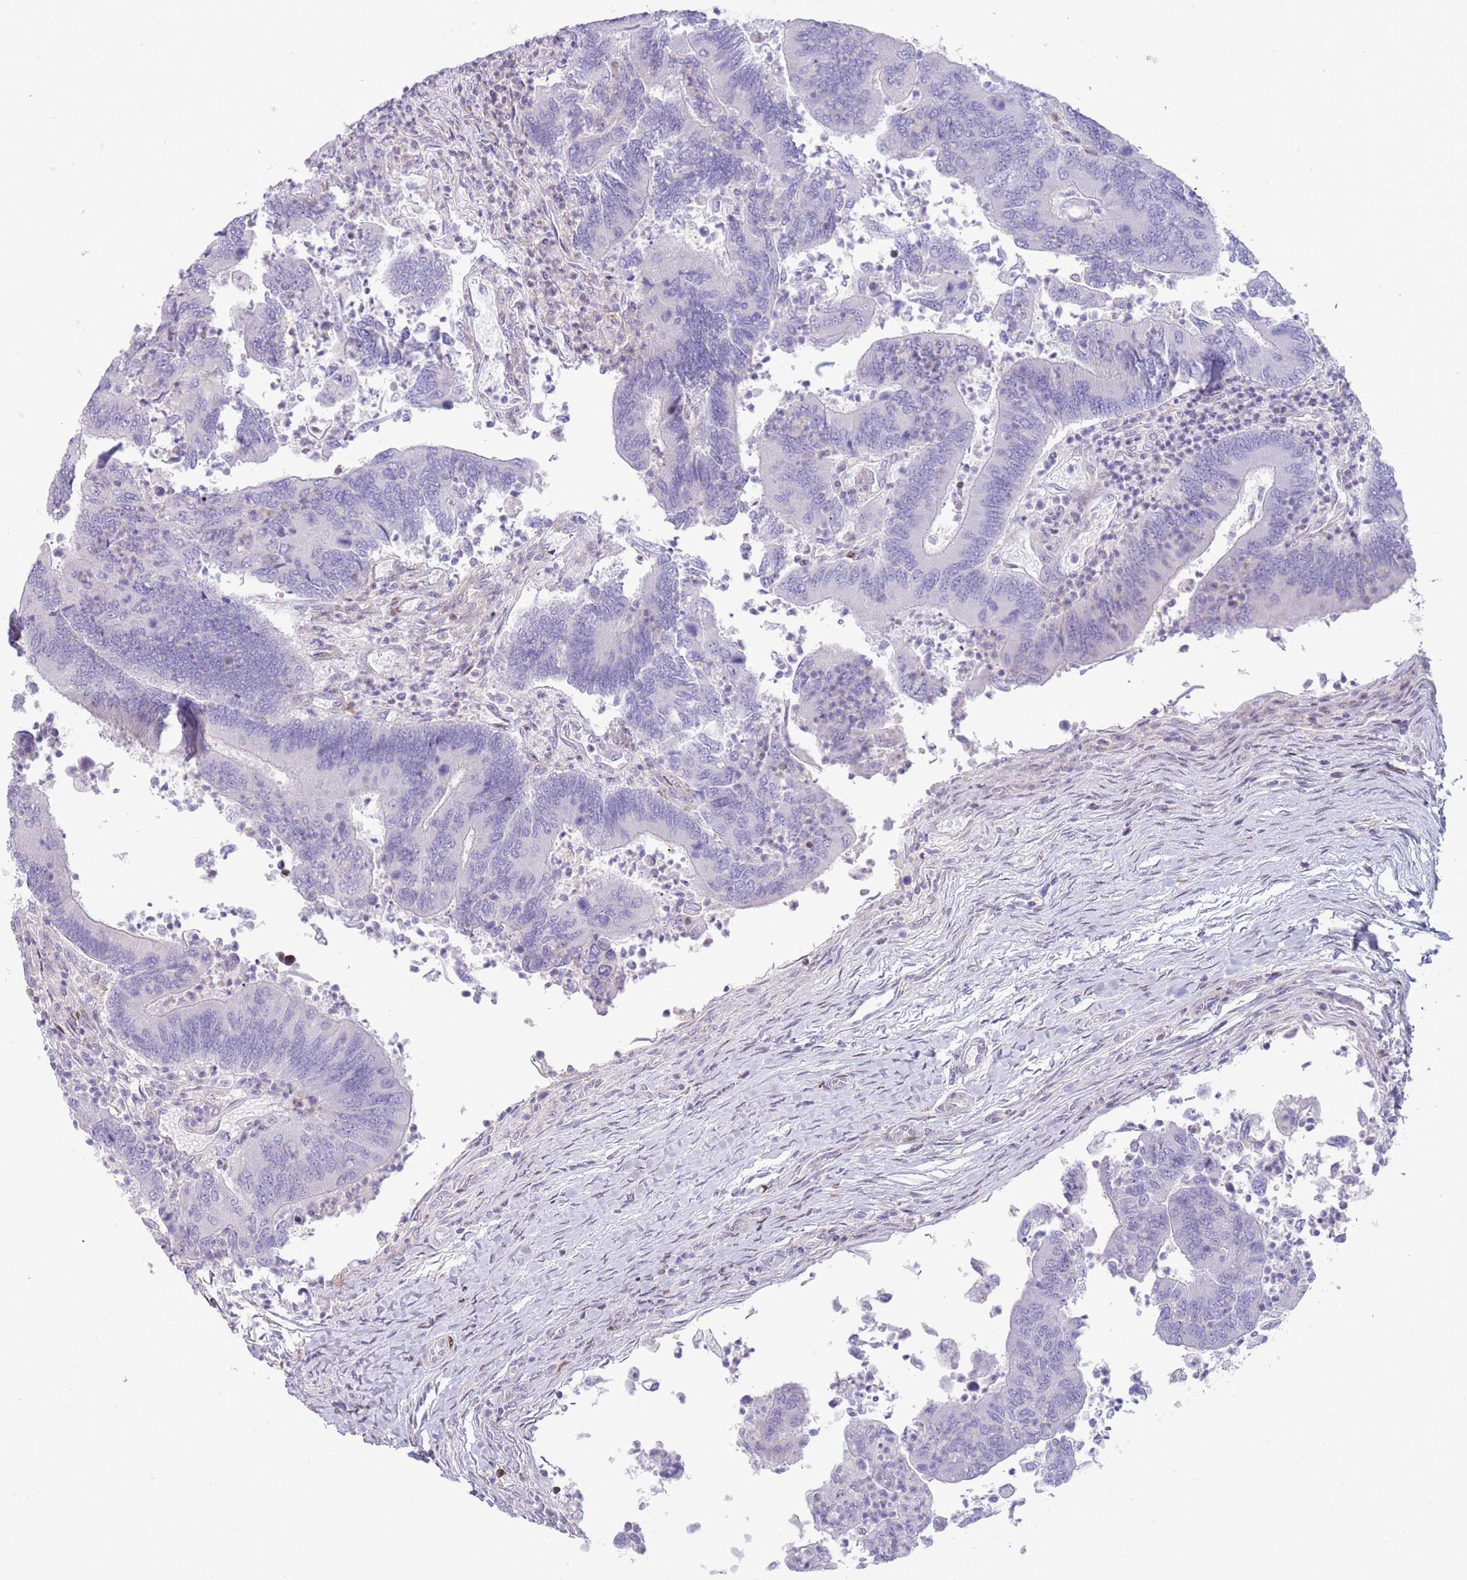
{"staining": {"intensity": "negative", "quantity": "none", "location": "none"}, "tissue": "colorectal cancer", "cell_type": "Tumor cells", "image_type": "cancer", "snomed": [{"axis": "morphology", "description": "Adenocarcinoma, NOS"}, {"axis": "topography", "description": "Colon"}], "caption": "Protein analysis of colorectal adenocarcinoma demonstrates no significant expression in tumor cells. (Brightfield microscopy of DAB (3,3'-diaminobenzidine) immunohistochemistry (IHC) at high magnification).", "gene": "ANO8", "patient": {"sex": "female", "age": 67}}